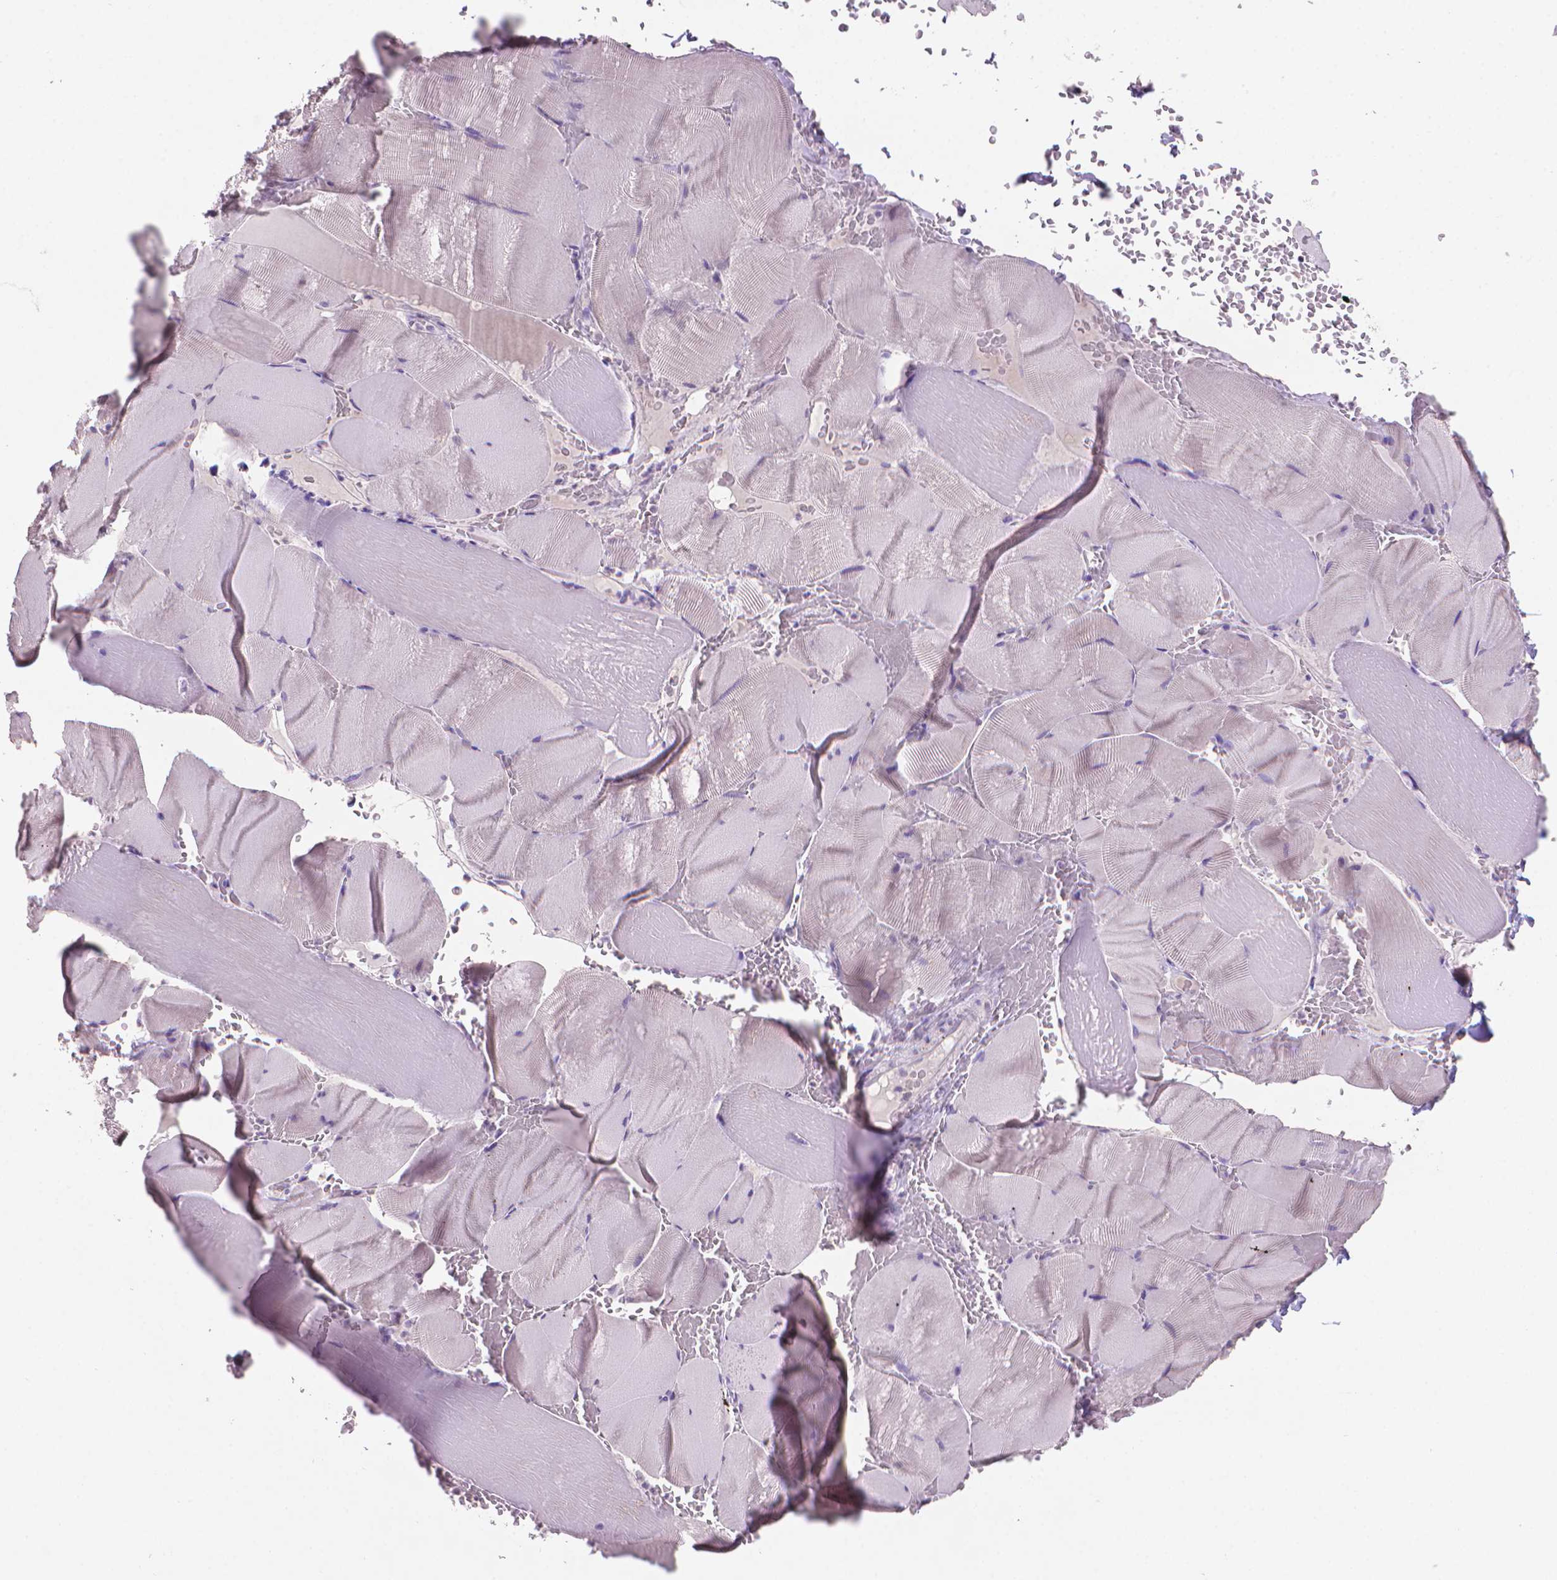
{"staining": {"intensity": "negative", "quantity": "none", "location": "none"}, "tissue": "skeletal muscle", "cell_type": "Myocytes", "image_type": "normal", "snomed": [{"axis": "morphology", "description": "Normal tissue, NOS"}, {"axis": "topography", "description": "Skeletal muscle"}], "caption": "High magnification brightfield microscopy of unremarkable skeletal muscle stained with DAB (brown) and counterstained with hematoxylin (blue): myocytes show no significant expression.", "gene": "MUC1", "patient": {"sex": "male", "age": 56}}